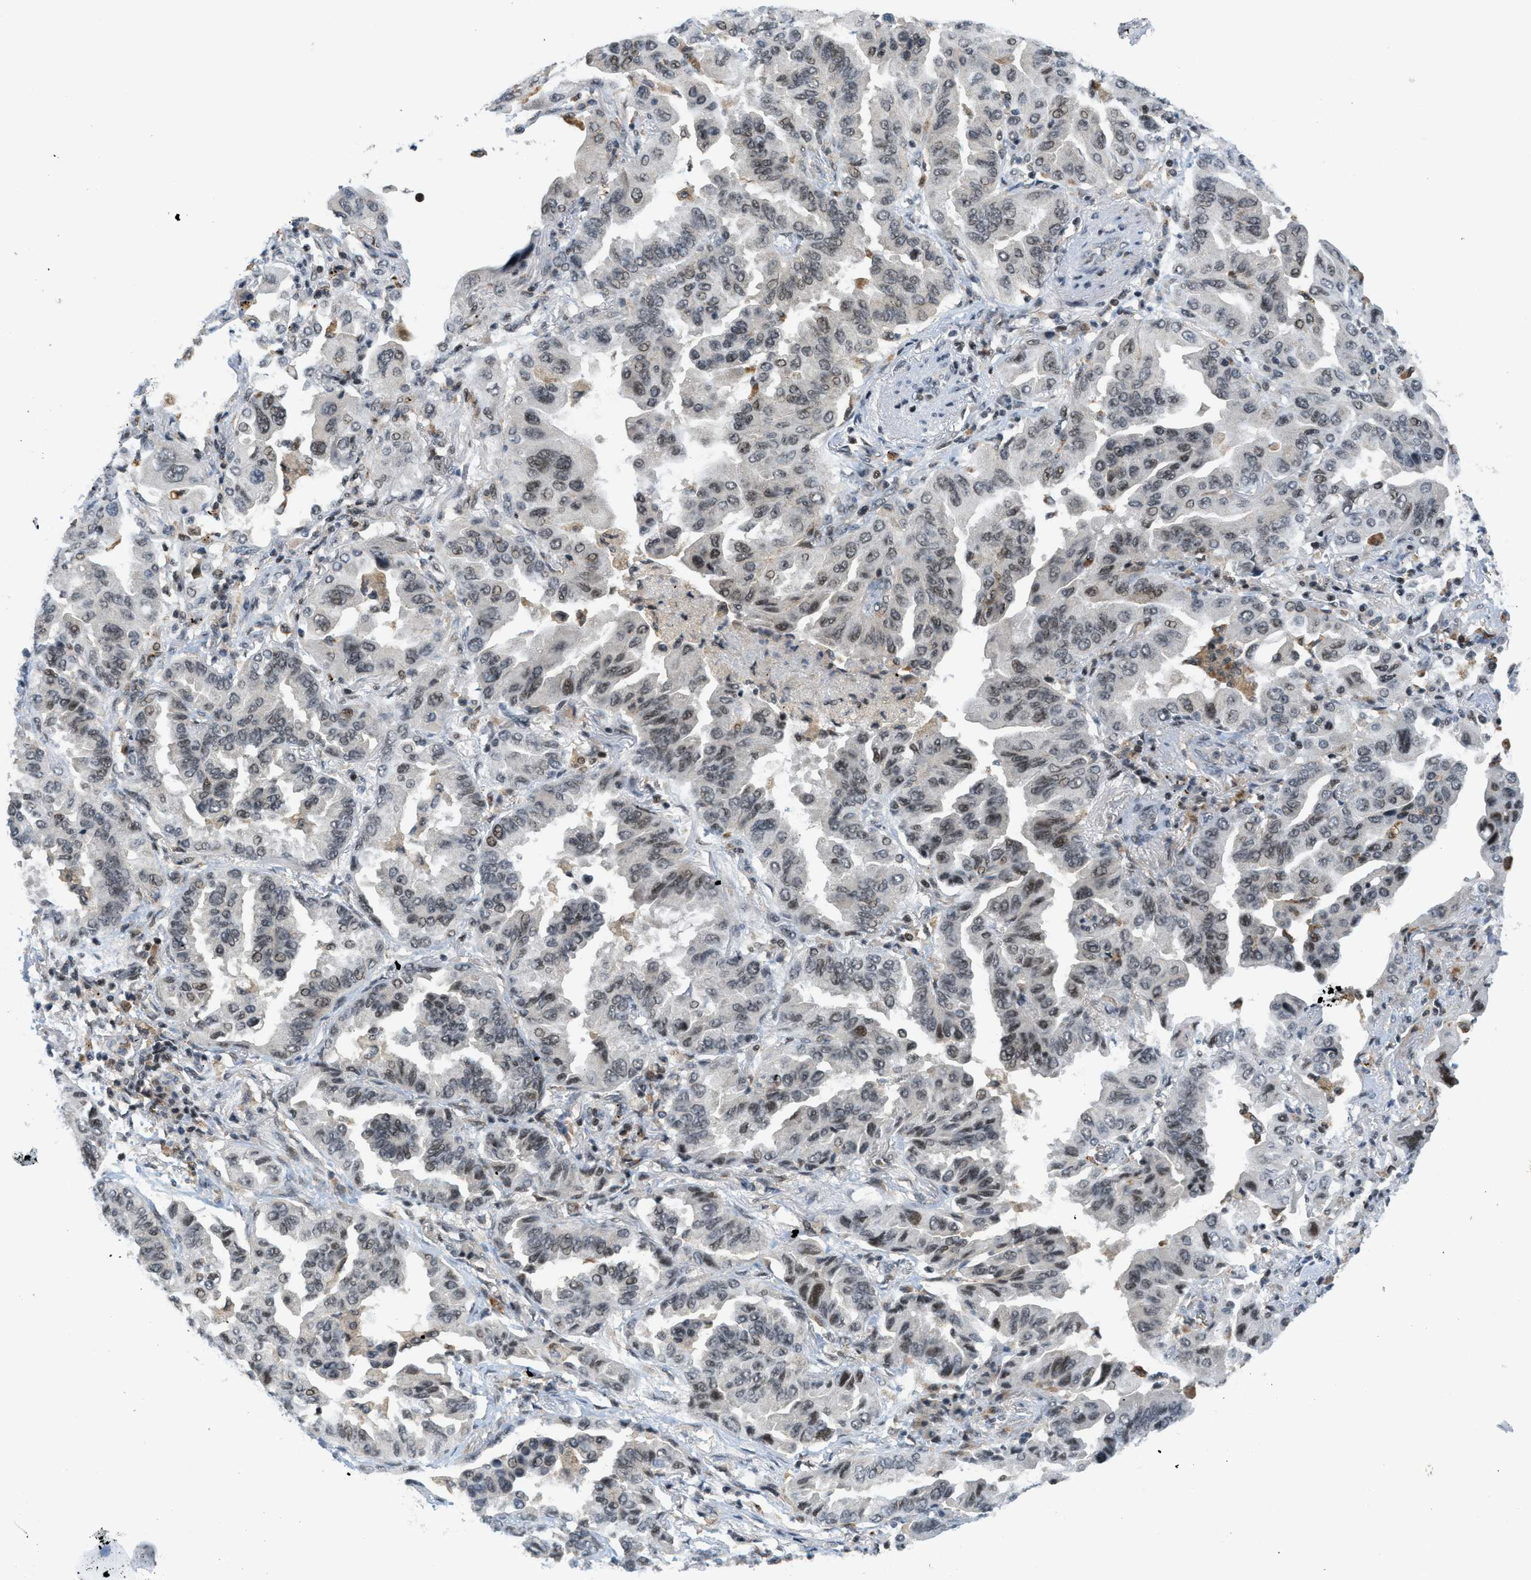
{"staining": {"intensity": "moderate", "quantity": "25%-75%", "location": "nuclear"}, "tissue": "lung cancer", "cell_type": "Tumor cells", "image_type": "cancer", "snomed": [{"axis": "morphology", "description": "Adenocarcinoma, NOS"}, {"axis": "topography", "description": "Lung"}], "caption": "Immunohistochemistry (IHC) staining of lung adenocarcinoma, which shows medium levels of moderate nuclear staining in approximately 25%-75% of tumor cells indicating moderate nuclear protein staining. The staining was performed using DAB (3,3'-diaminobenzidine) (brown) for protein detection and nuclei were counterstained in hematoxylin (blue).", "gene": "ING1", "patient": {"sex": "female", "age": 65}}